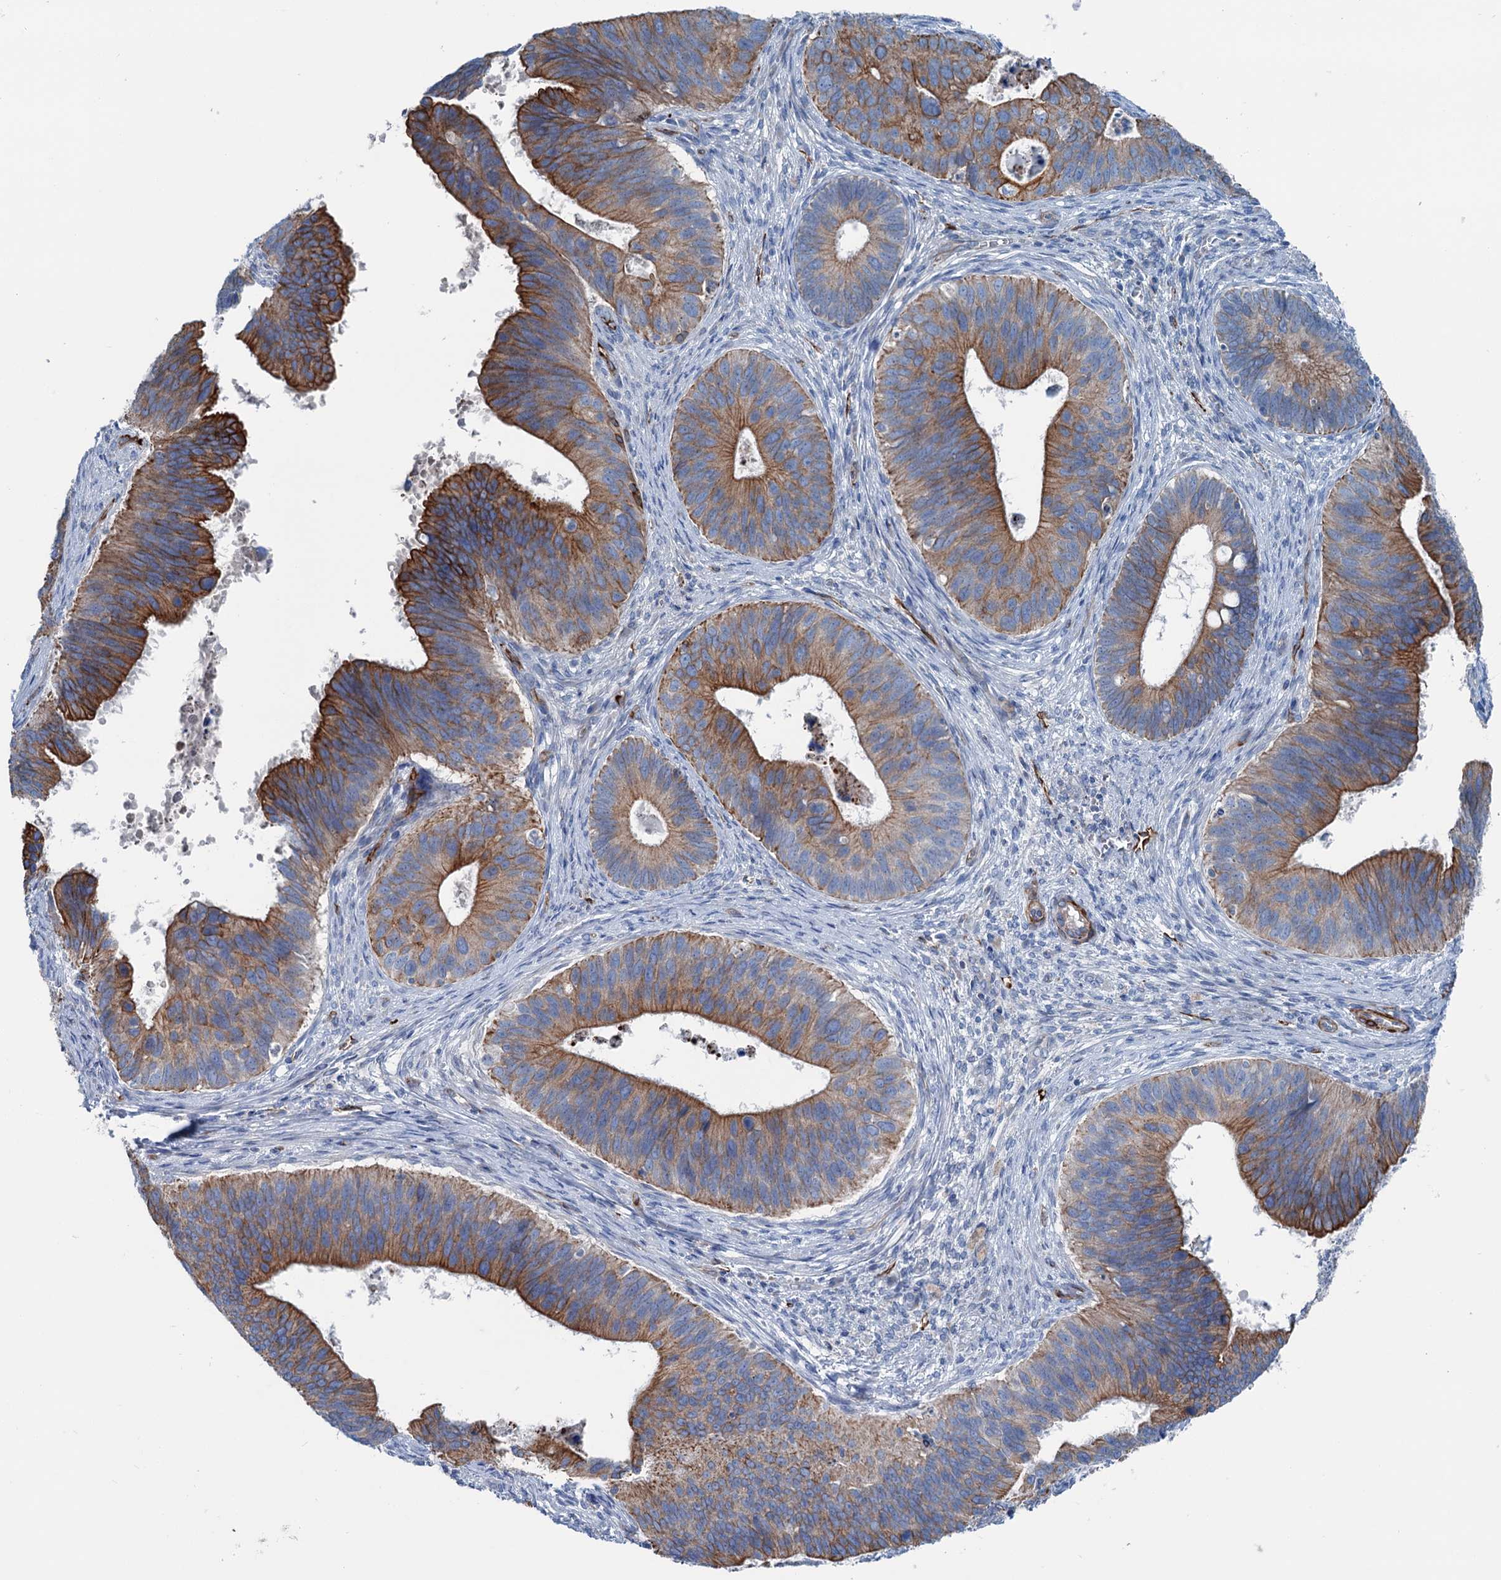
{"staining": {"intensity": "moderate", "quantity": "25%-75%", "location": "cytoplasmic/membranous"}, "tissue": "cervical cancer", "cell_type": "Tumor cells", "image_type": "cancer", "snomed": [{"axis": "morphology", "description": "Adenocarcinoma, NOS"}, {"axis": "topography", "description": "Cervix"}], "caption": "Protein expression analysis of human cervical cancer reveals moderate cytoplasmic/membranous staining in about 25%-75% of tumor cells.", "gene": "CALCOCO1", "patient": {"sex": "female", "age": 42}}